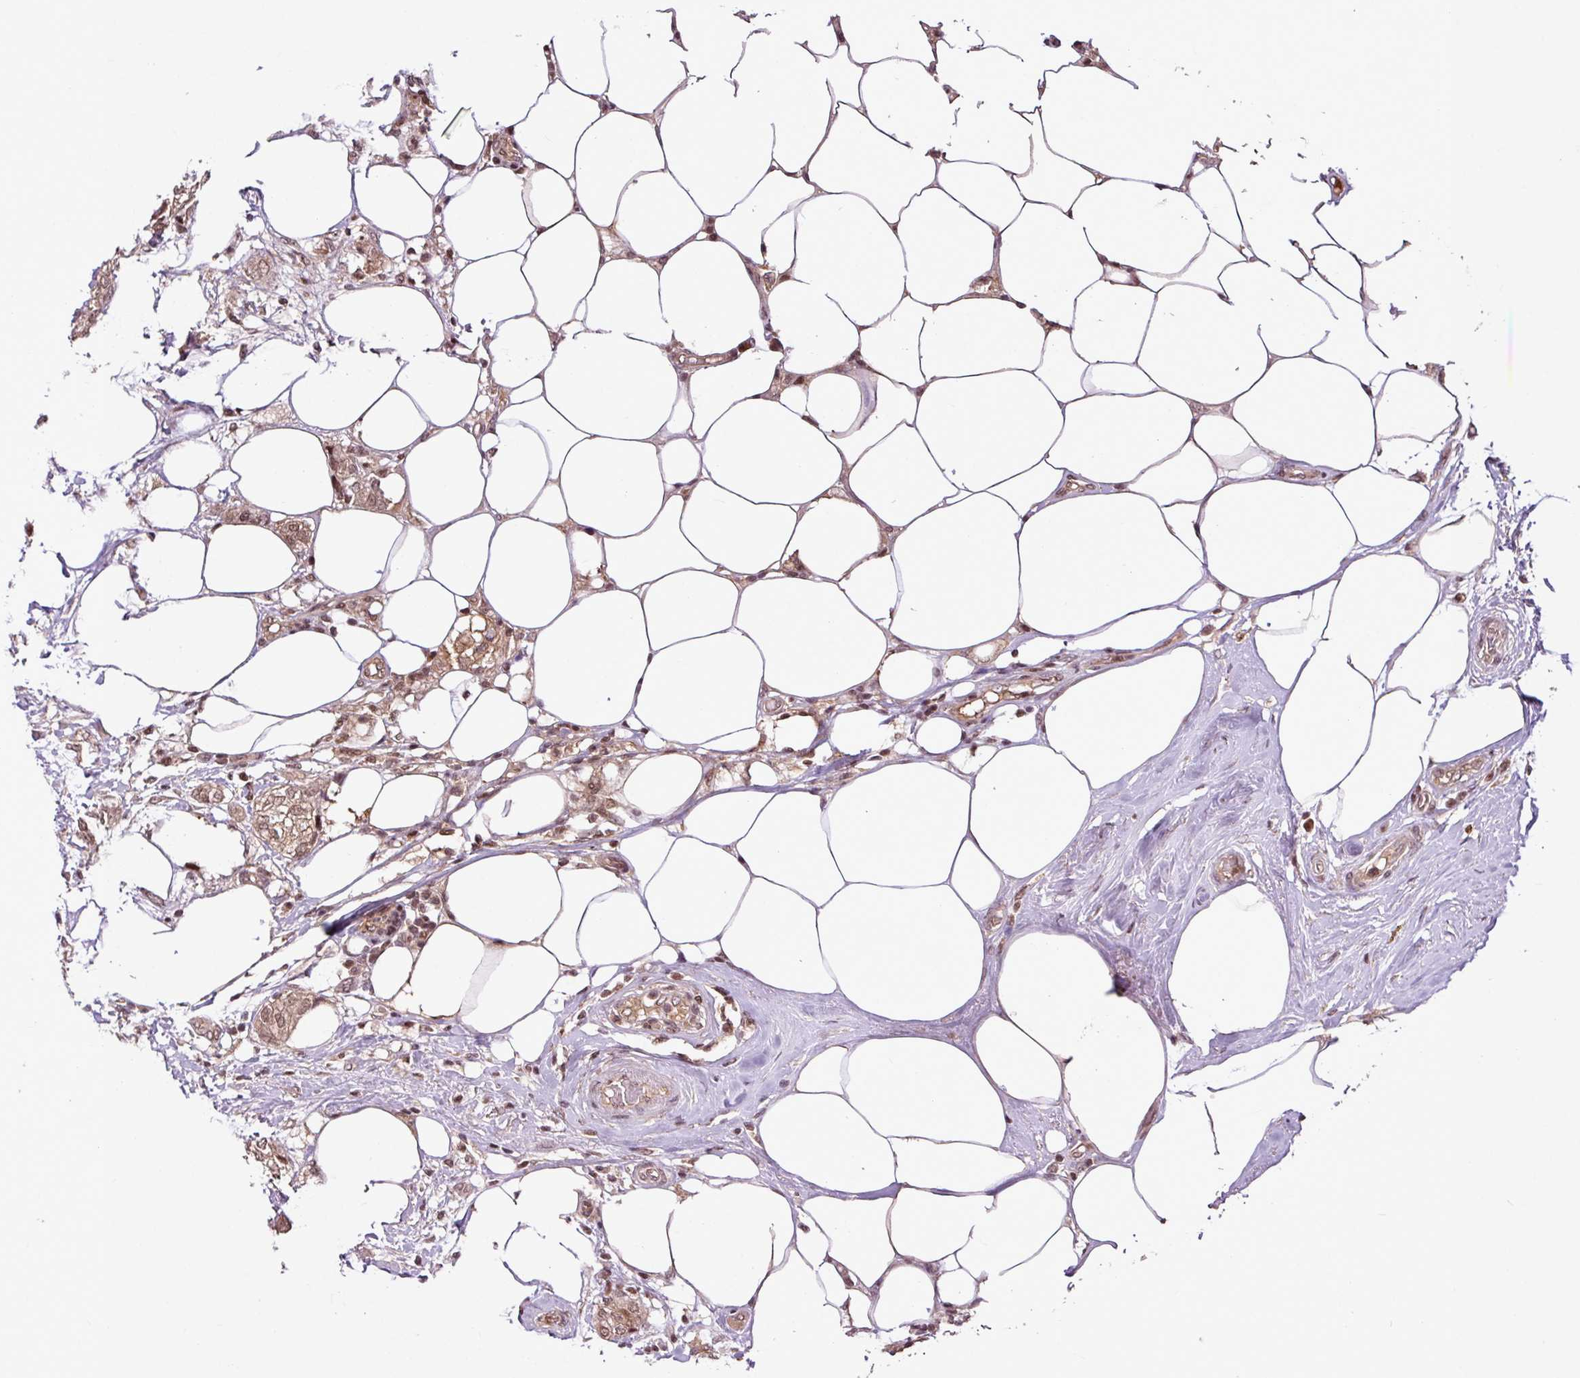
{"staining": {"intensity": "moderate", "quantity": ">75%", "location": "cytoplasmic/membranous,nuclear"}, "tissue": "breast cancer", "cell_type": "Tumor cells", "image_type": "cancer", "snomed": [{"axis": "morphology", "description": "Duct carcinoma"}, {"axis": "topography", "description": "Breast"}], "caption": "Moderate cytoplasmic/membranous and nuclear protein staining is seen in about >75% of tumor cells in breast cancer (intraductal carcinoma).", "gene": "ITPKC", "patient": {"sex": "female", "age": 73}}